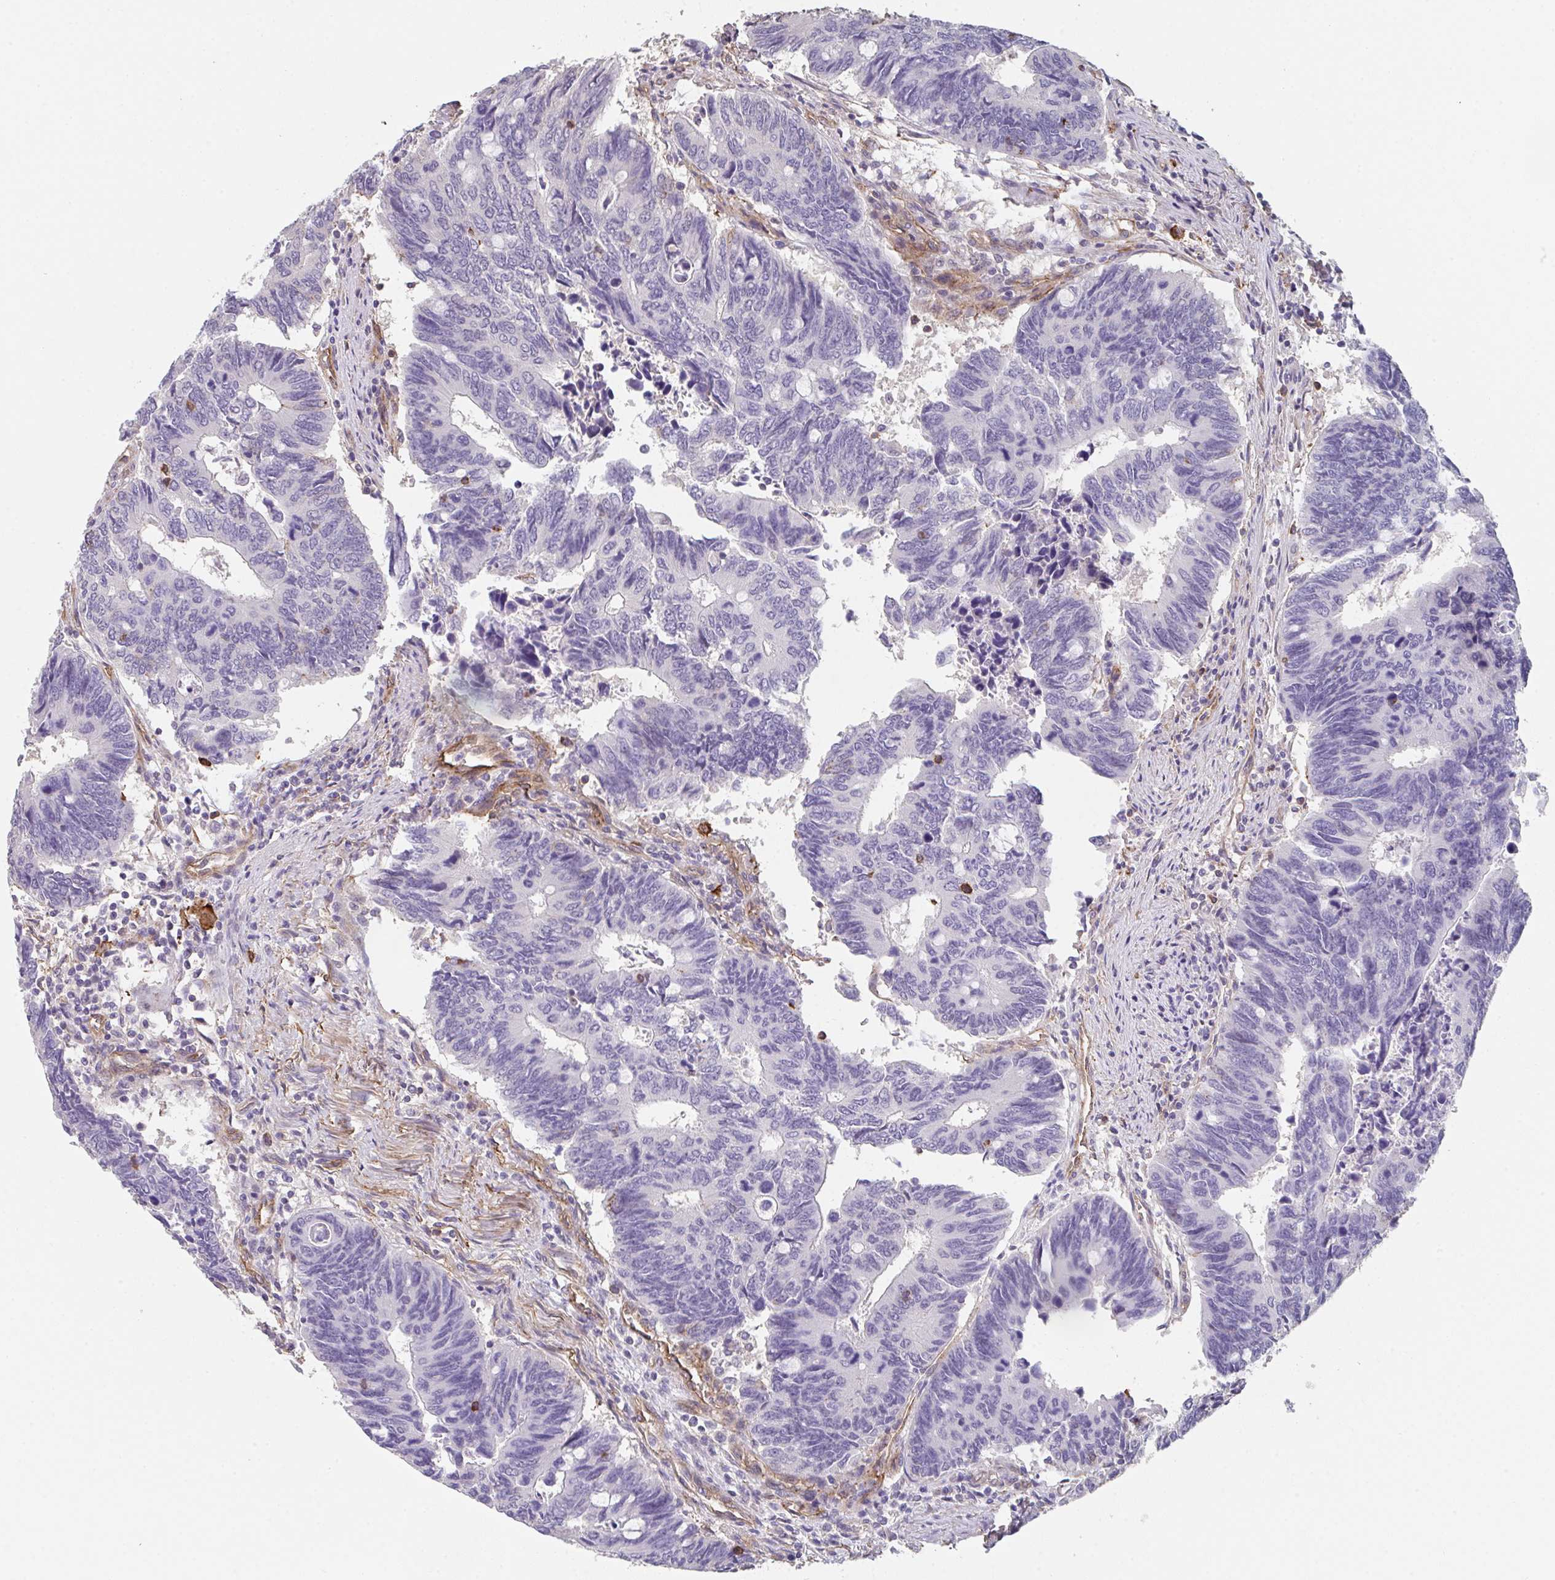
{"staining": {"intensity": "negative", "quantity": "none", "location": "none"}, "tissue": "colorectal cancer", "cell_type": "Tumor cells", "image_type": "cancer", "snomed": [{"axis": "morphology", "description": "Adenocarcinoma, NOS"}, {"axis": "topography", "description": "Colon"}], "caption": "Immunohistochemistry (IHC) of human colorectal cancer (adenocarcinoma) reveals no positivity in tumor cells.", "gene": "DBN1", "patient": {"sex": "male", "age": 87}}